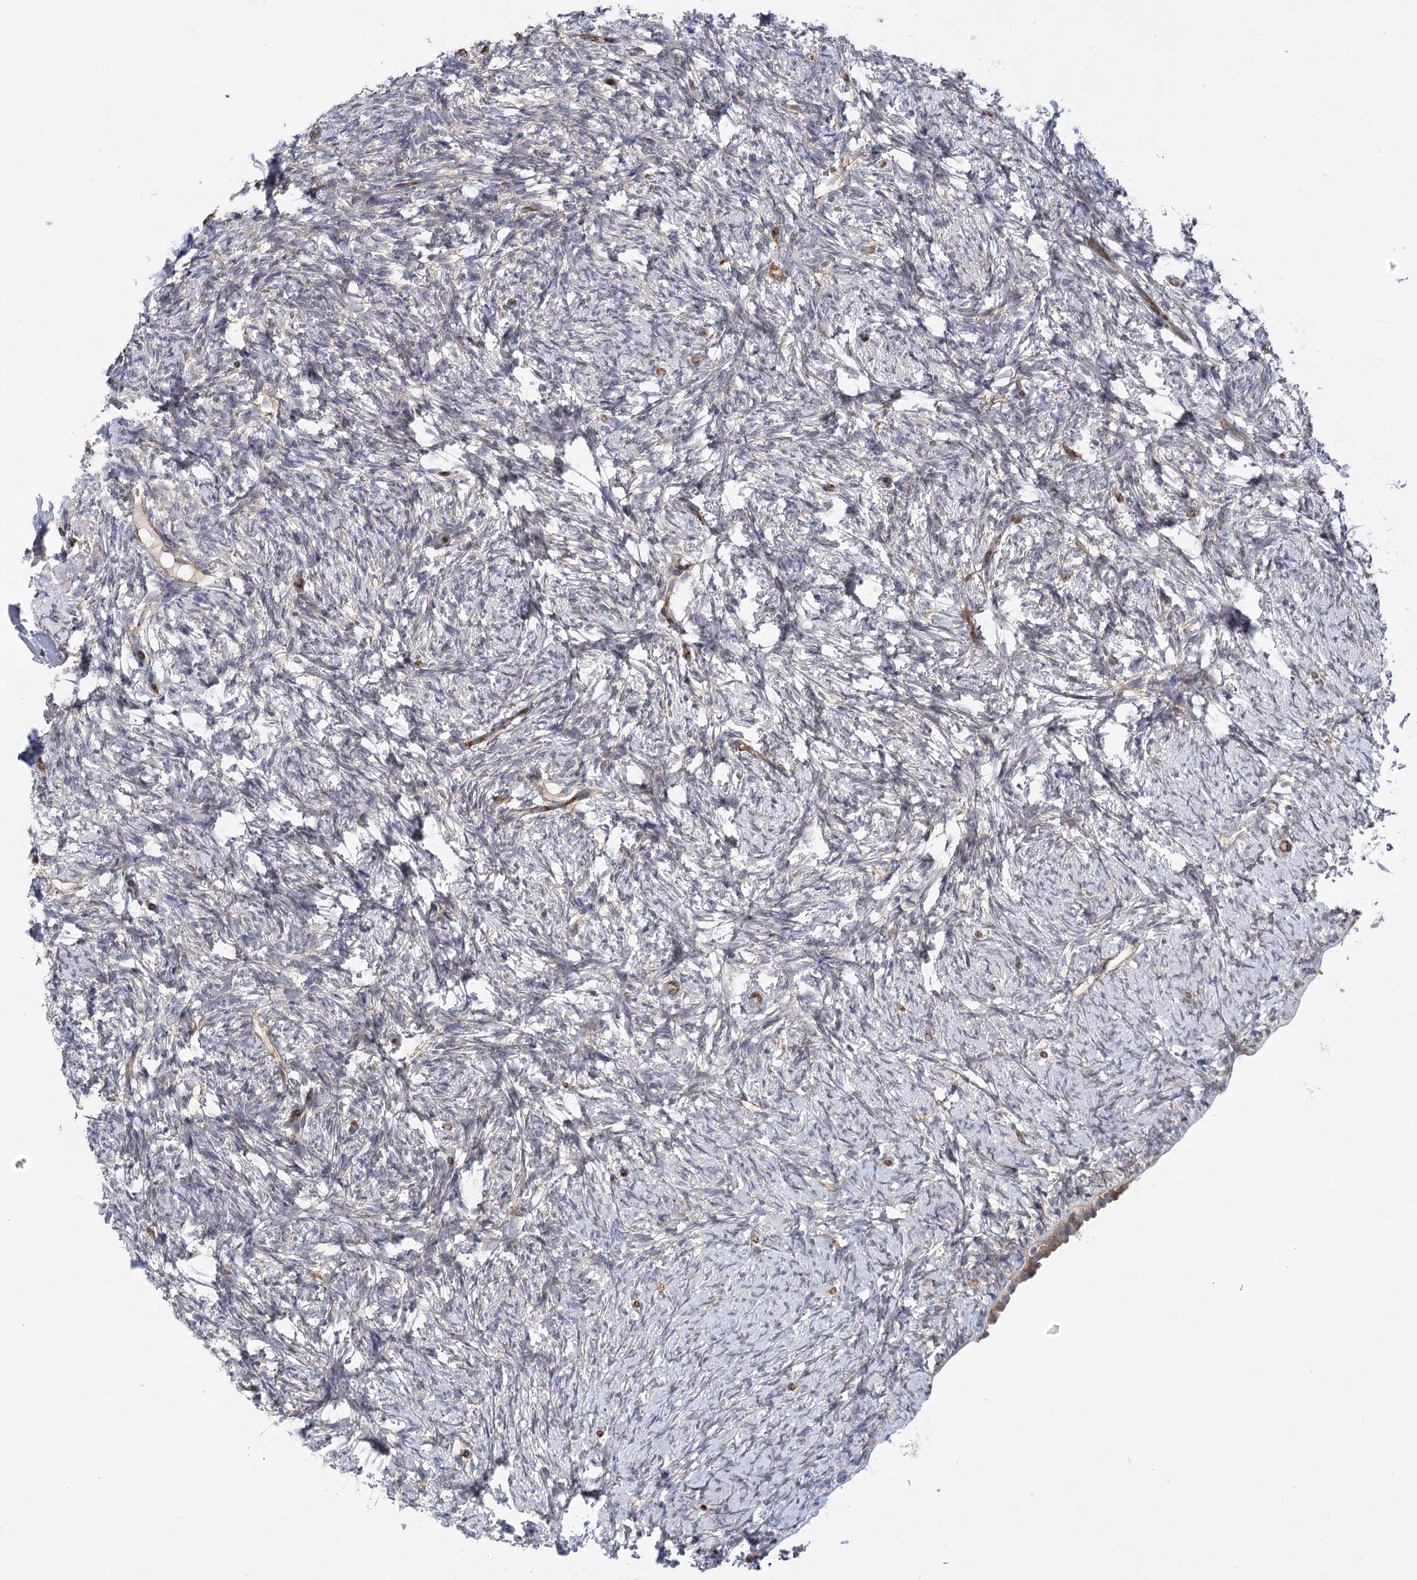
{"staining": {"intensity": "weak", "quantity": "<25%", "location": "cytoplasmic/membranous"}, "tissue": "ovary", "cell_type": "Ovarian stroma cells", "image_type": "normal", "snomed": [{"axis": "morphology", "description": "Normal tissue, NOS"}, {"axis": "topography", "description": "Ovary"}], "caption": "Ovary was stained to show a protein in brown. There is no significant positivity in ovarian stroma cells. (Immunohistochemistry (ihc), brightfield microscopy, high magnification).", "gene": "ARHGAP31", "patient": {"sex": "female", "age": 60}}